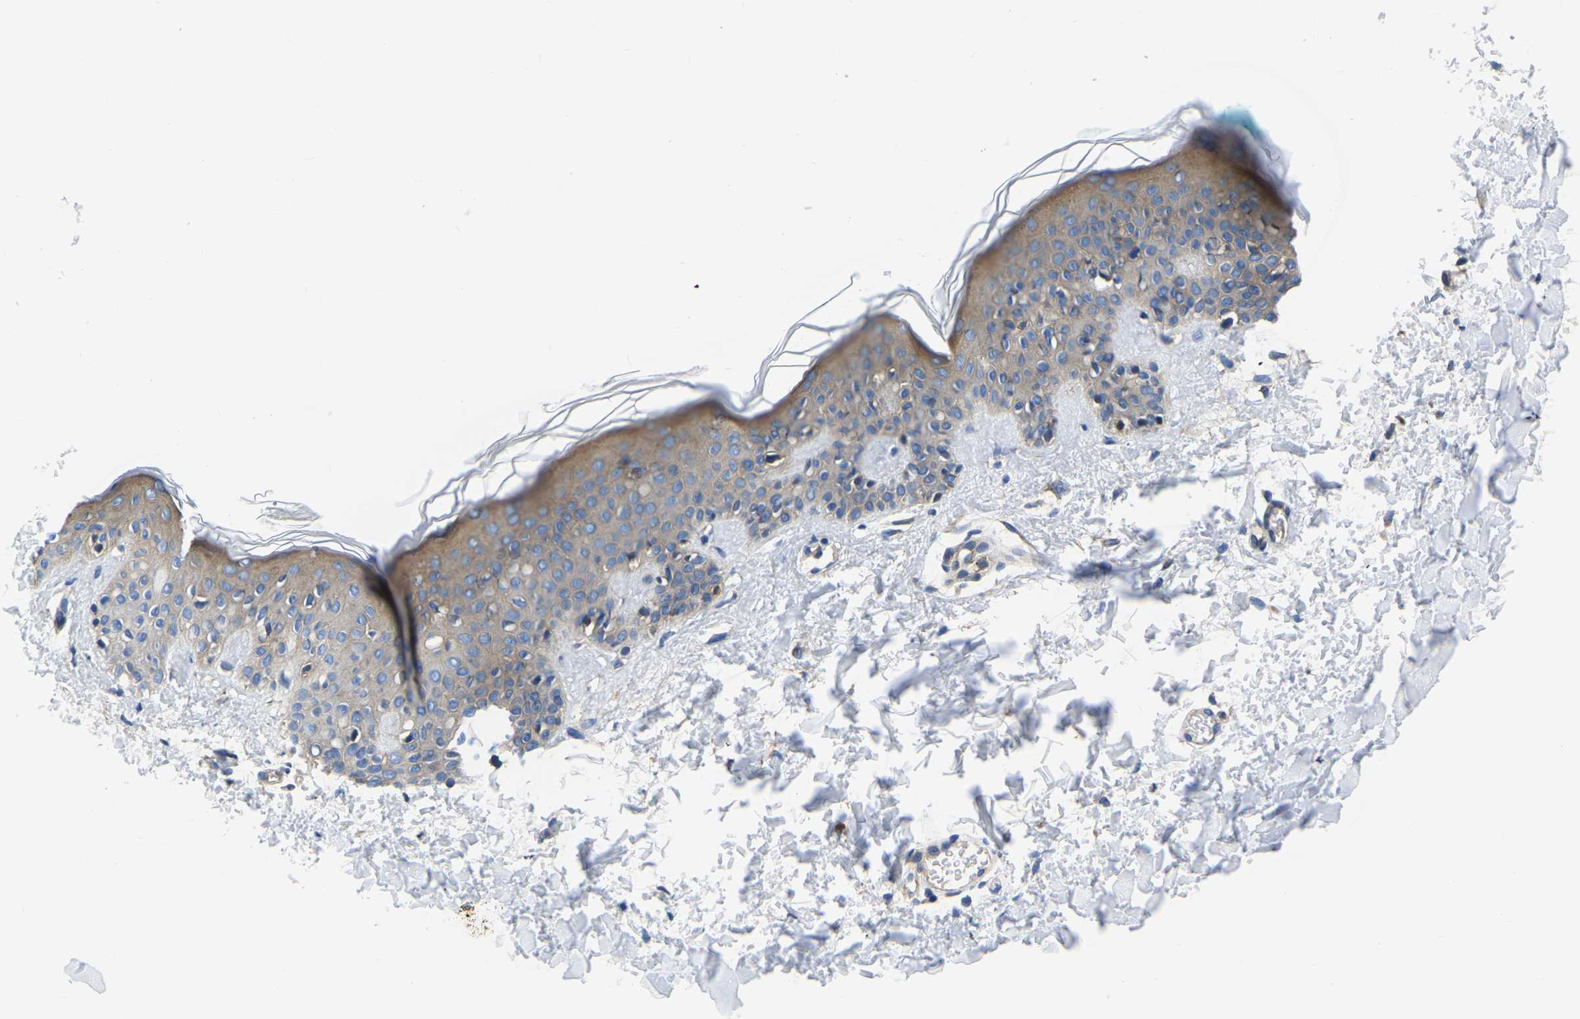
{"staining": {"intensity": "weak", "quantity": ">75%", "location": "cytoplasmic/membranous"}, "tissue": "skin", "cell_type": "Fibroblasts", "image_type": "normal", "snomed": [{"axis": "morphology", "description": "Normal tissue, NOS"}, {"axis": "topography", "description": "Skin"}], "caption": "This histopathology image demonstrates immunohistochemistry (IHC) staining of unremarkable skin, with low weak cytoplasmic/membranous positivity in approximately >75% of fibroblasts.", "gene": "TFG", "patient": {"sex": "male", "age": 30}}